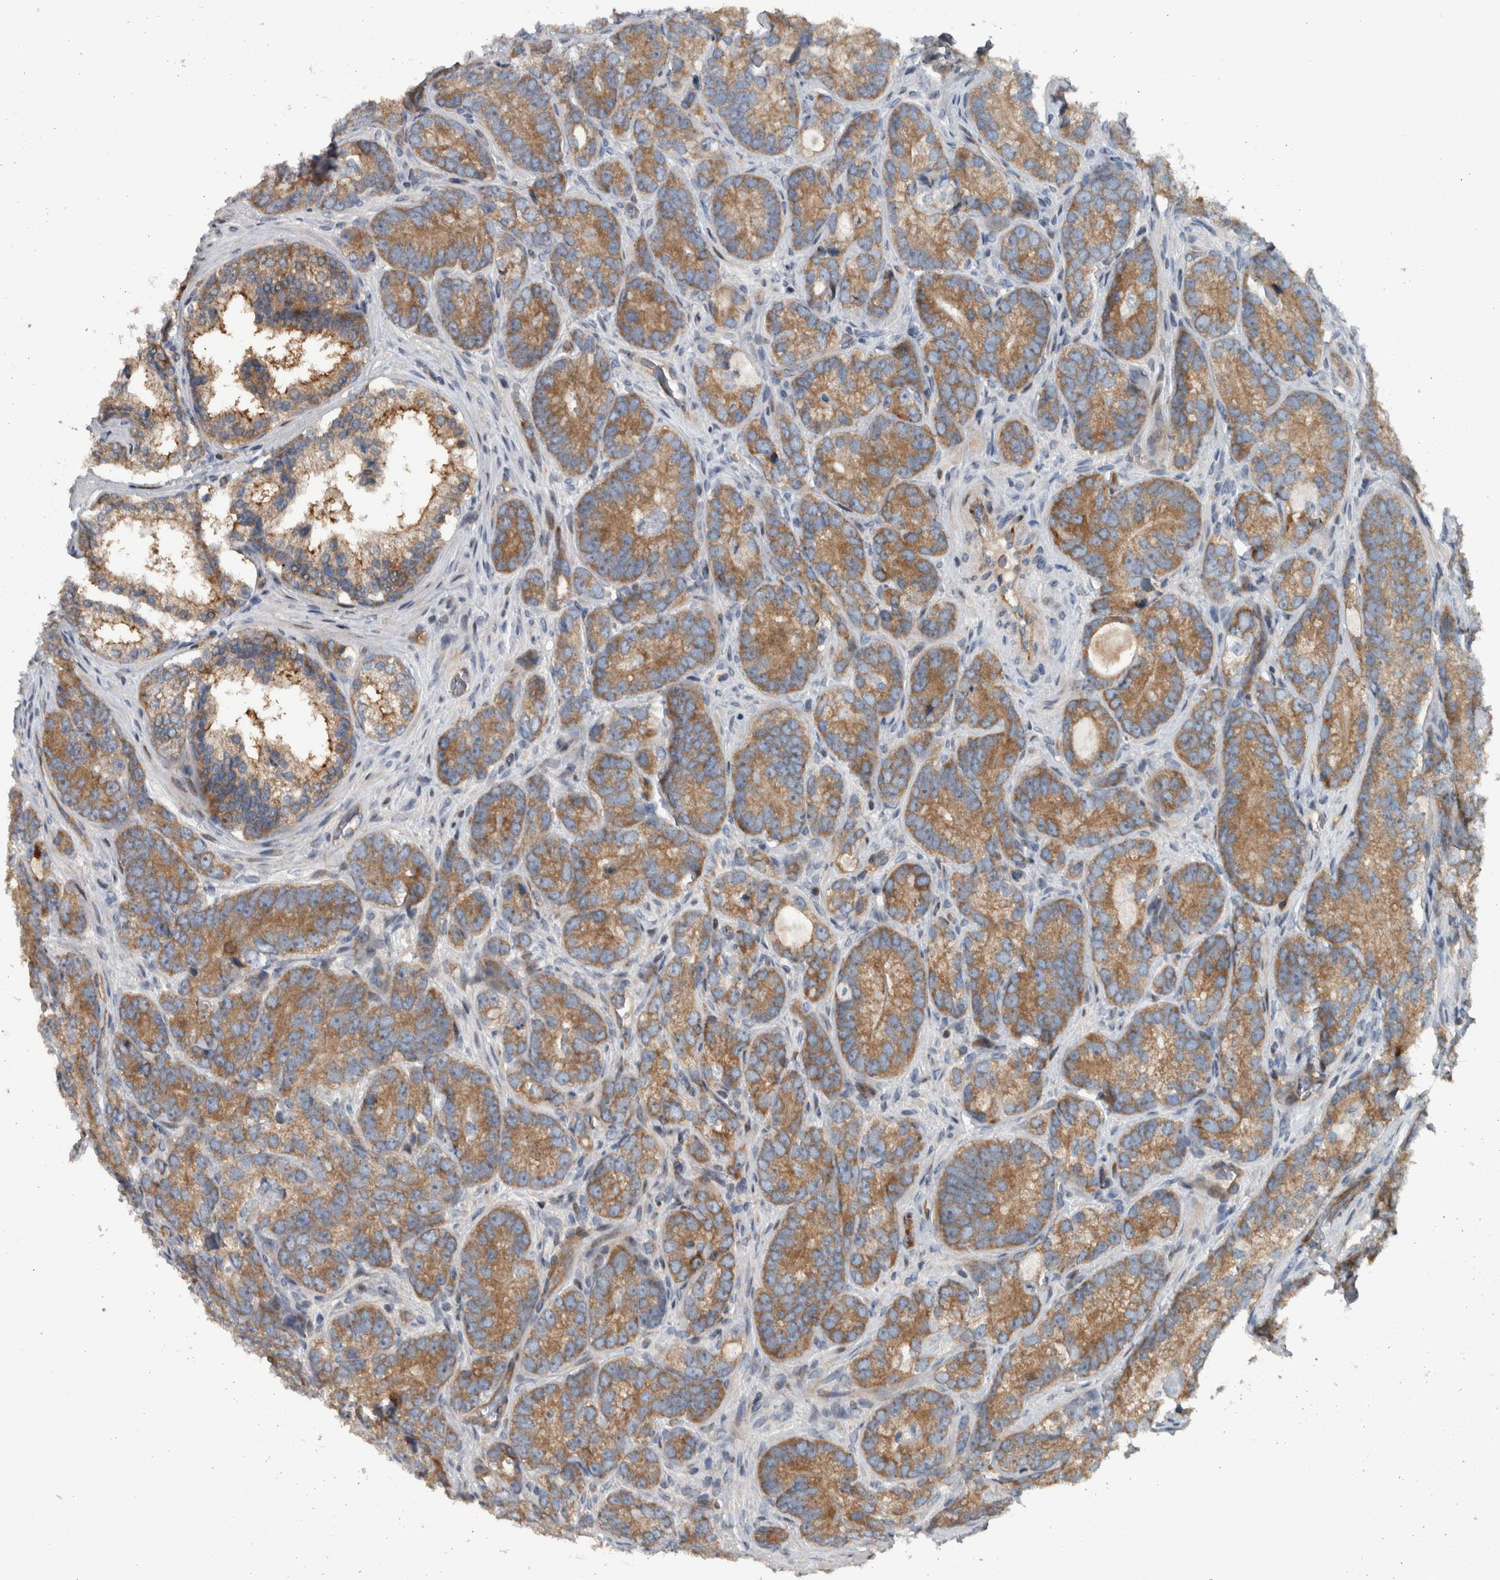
{"staining": {"intensity": "moderate", "quantity": ">75%", "location": "cytoplasmic/membranous"}, "tissue": "prostate cancer", "cell_type": "Tumor cells", "image_type": "cancer", "snomed": [{"axis": "morphology", "description": "Adenocarcinoma, High grade"}, {"axis": "topography", "description": "Prostate"}], "caption": "Immunohistochemical staining of human adenocarcinoma (high-grade) (prostate) reveals medium levels of moderate cytoplasmic/membranous protein expression in approximately >75% of tumor cells.", "gene": "BAIAP2L1", "patient": {"sex": "male", "age": 56}}